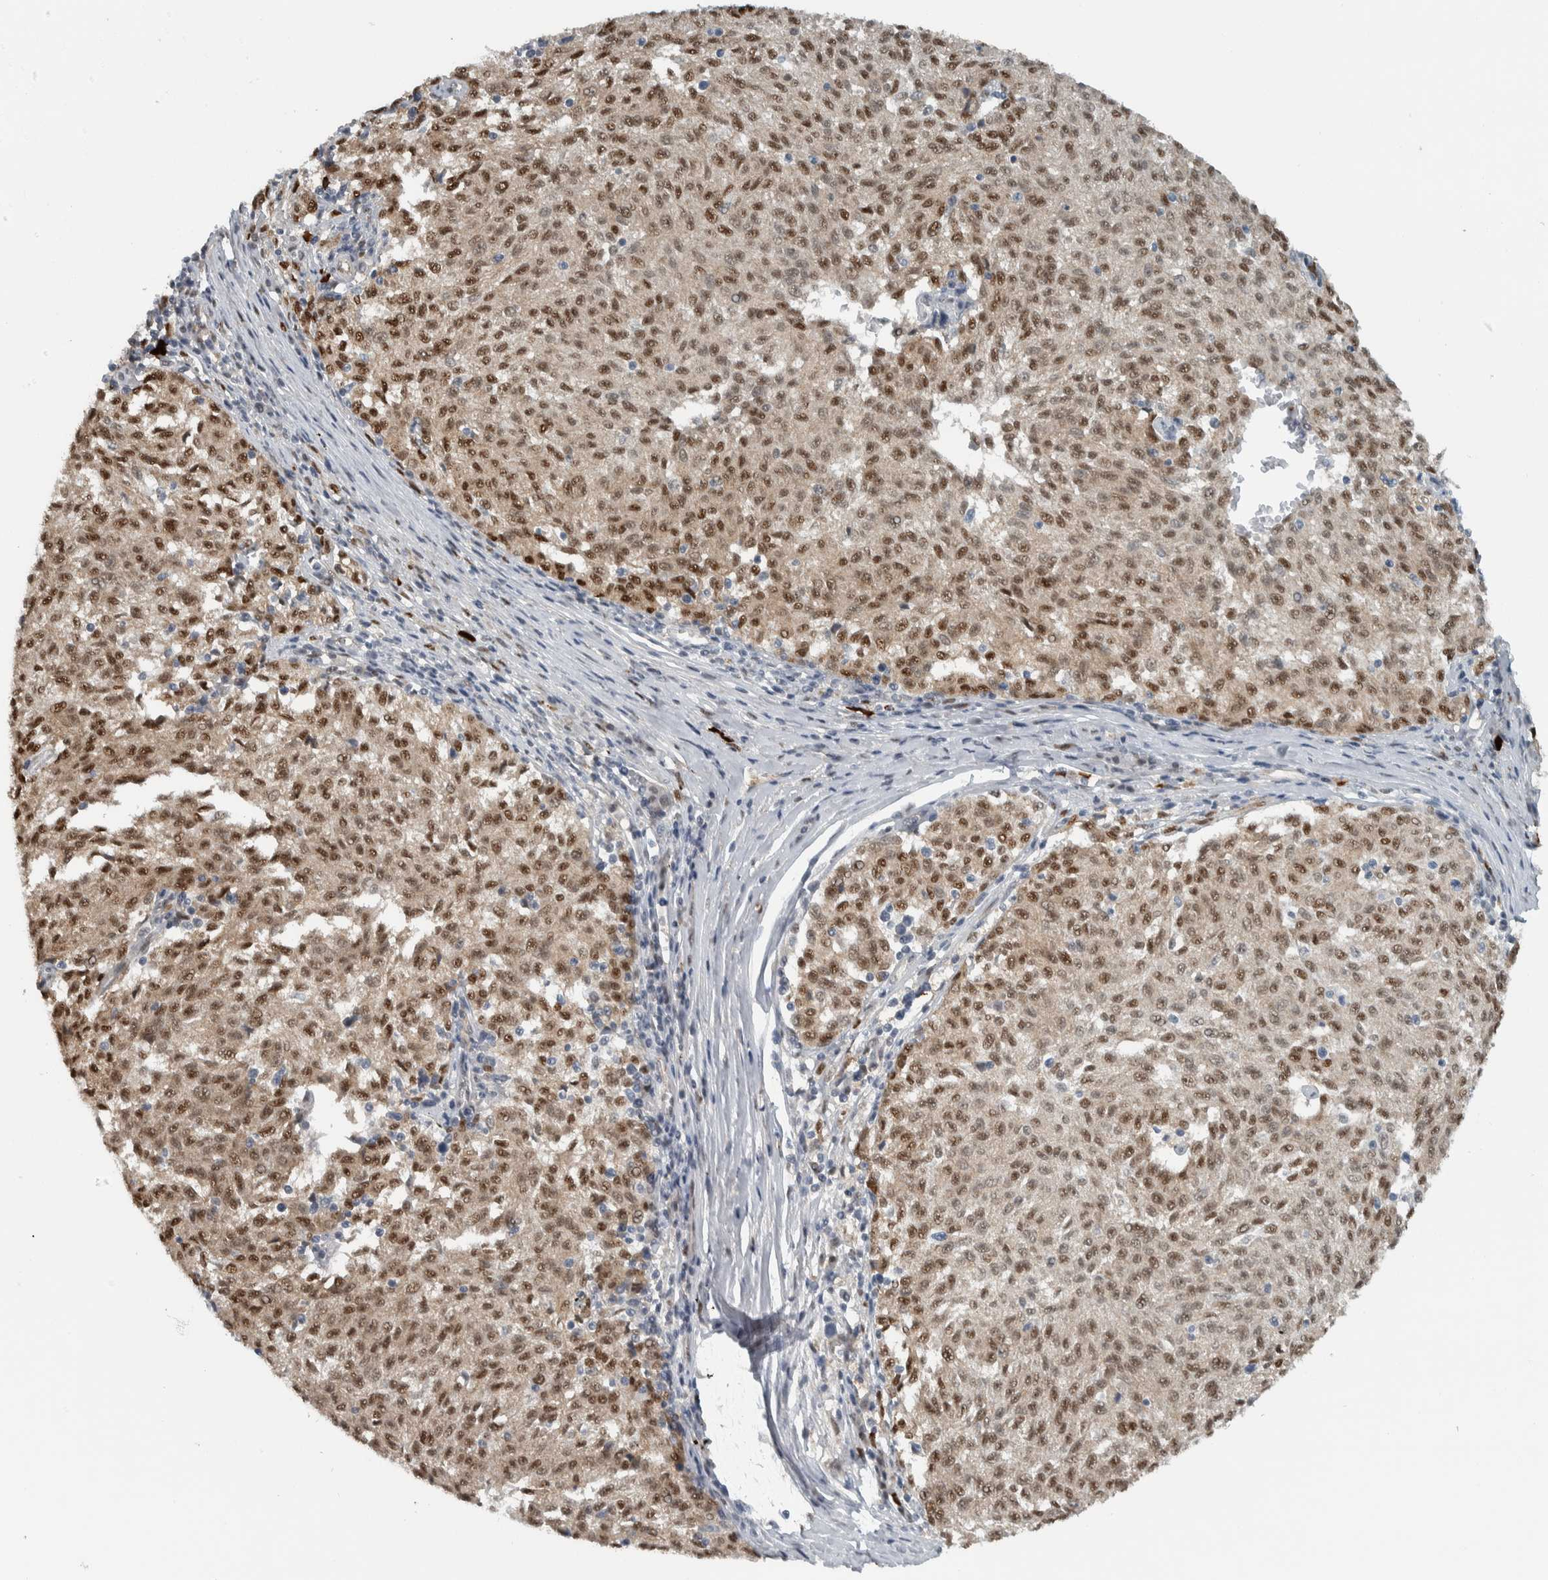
{"staining": {"intensity": "moderate", "quantity": ">75%", "location": "nuclear"}, "tissue": "melanoma", "cell_type": "Tumor cells", "image_type": "cancer", "snomed": [{"axis": "morphology", "description": "Malignant melanoma, NOS"}, {"axis": "topography", "description": "Skin"}], "caption": "A photomicrograph showing moderate nuclear expression in about >75% of tumor cells in melanoma, as visualized by brown immunohistochemical staining.", "gene": "ADPRM", "patient": {"sex": "female", "age": 72}}